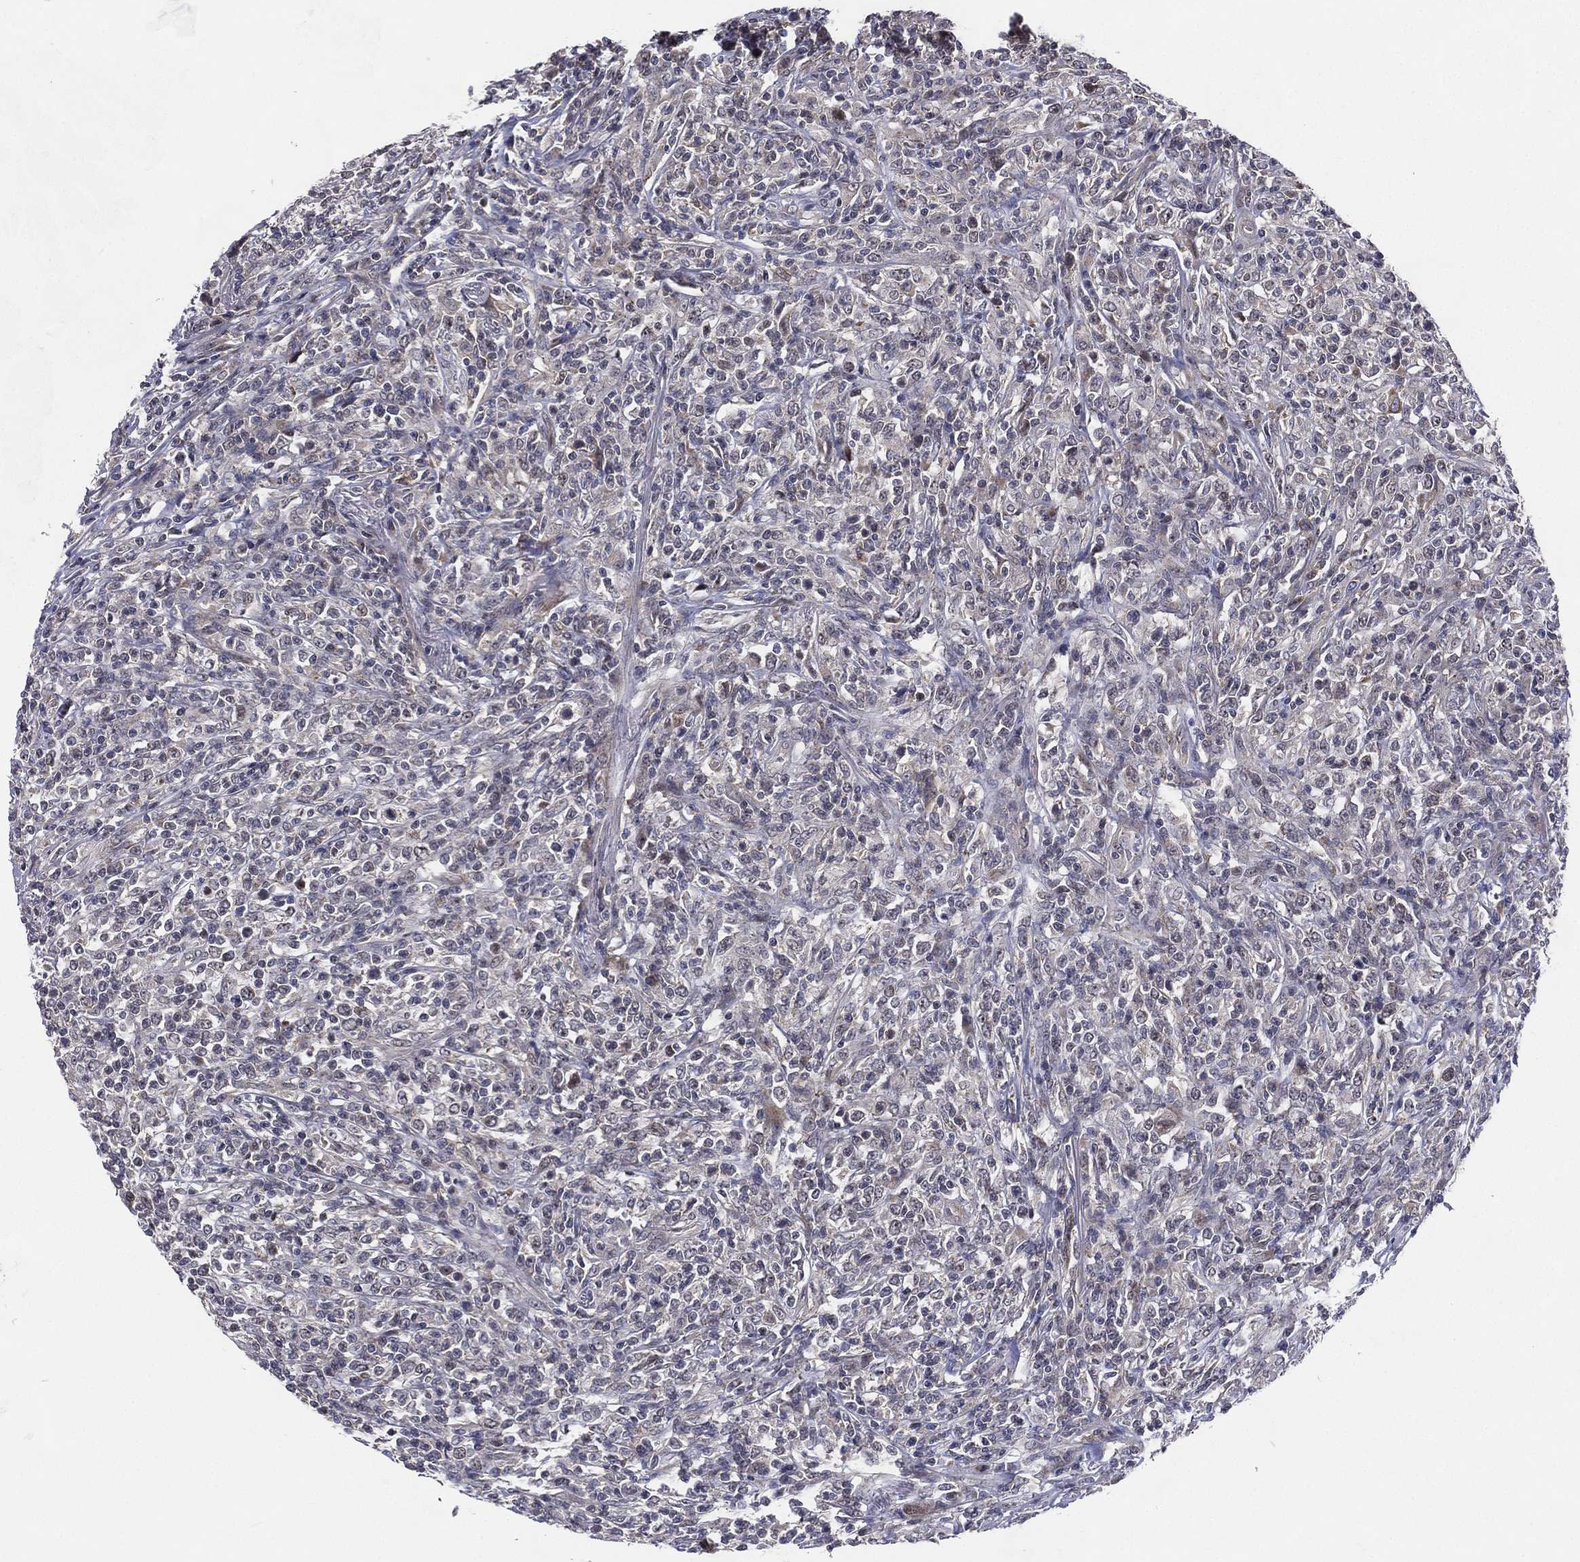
{"staining": {"intensity": "negative", "quantity": "none", "location": "none"}, "tissue": "lymphoma", "cell_type": "Tumor cells", "image_type": "cancer", "snomed": [{"axis": "morphology", "description": "Malignant lymphoma, non-Hodgkin's type, High grade"}, {"axis": "topography", "description": "Lung"}], "caption": "Tumor cells show no significant protein staining in lymphoma.", "gene": "KAT14", "patient": {"sex": "male", "age": 79}}